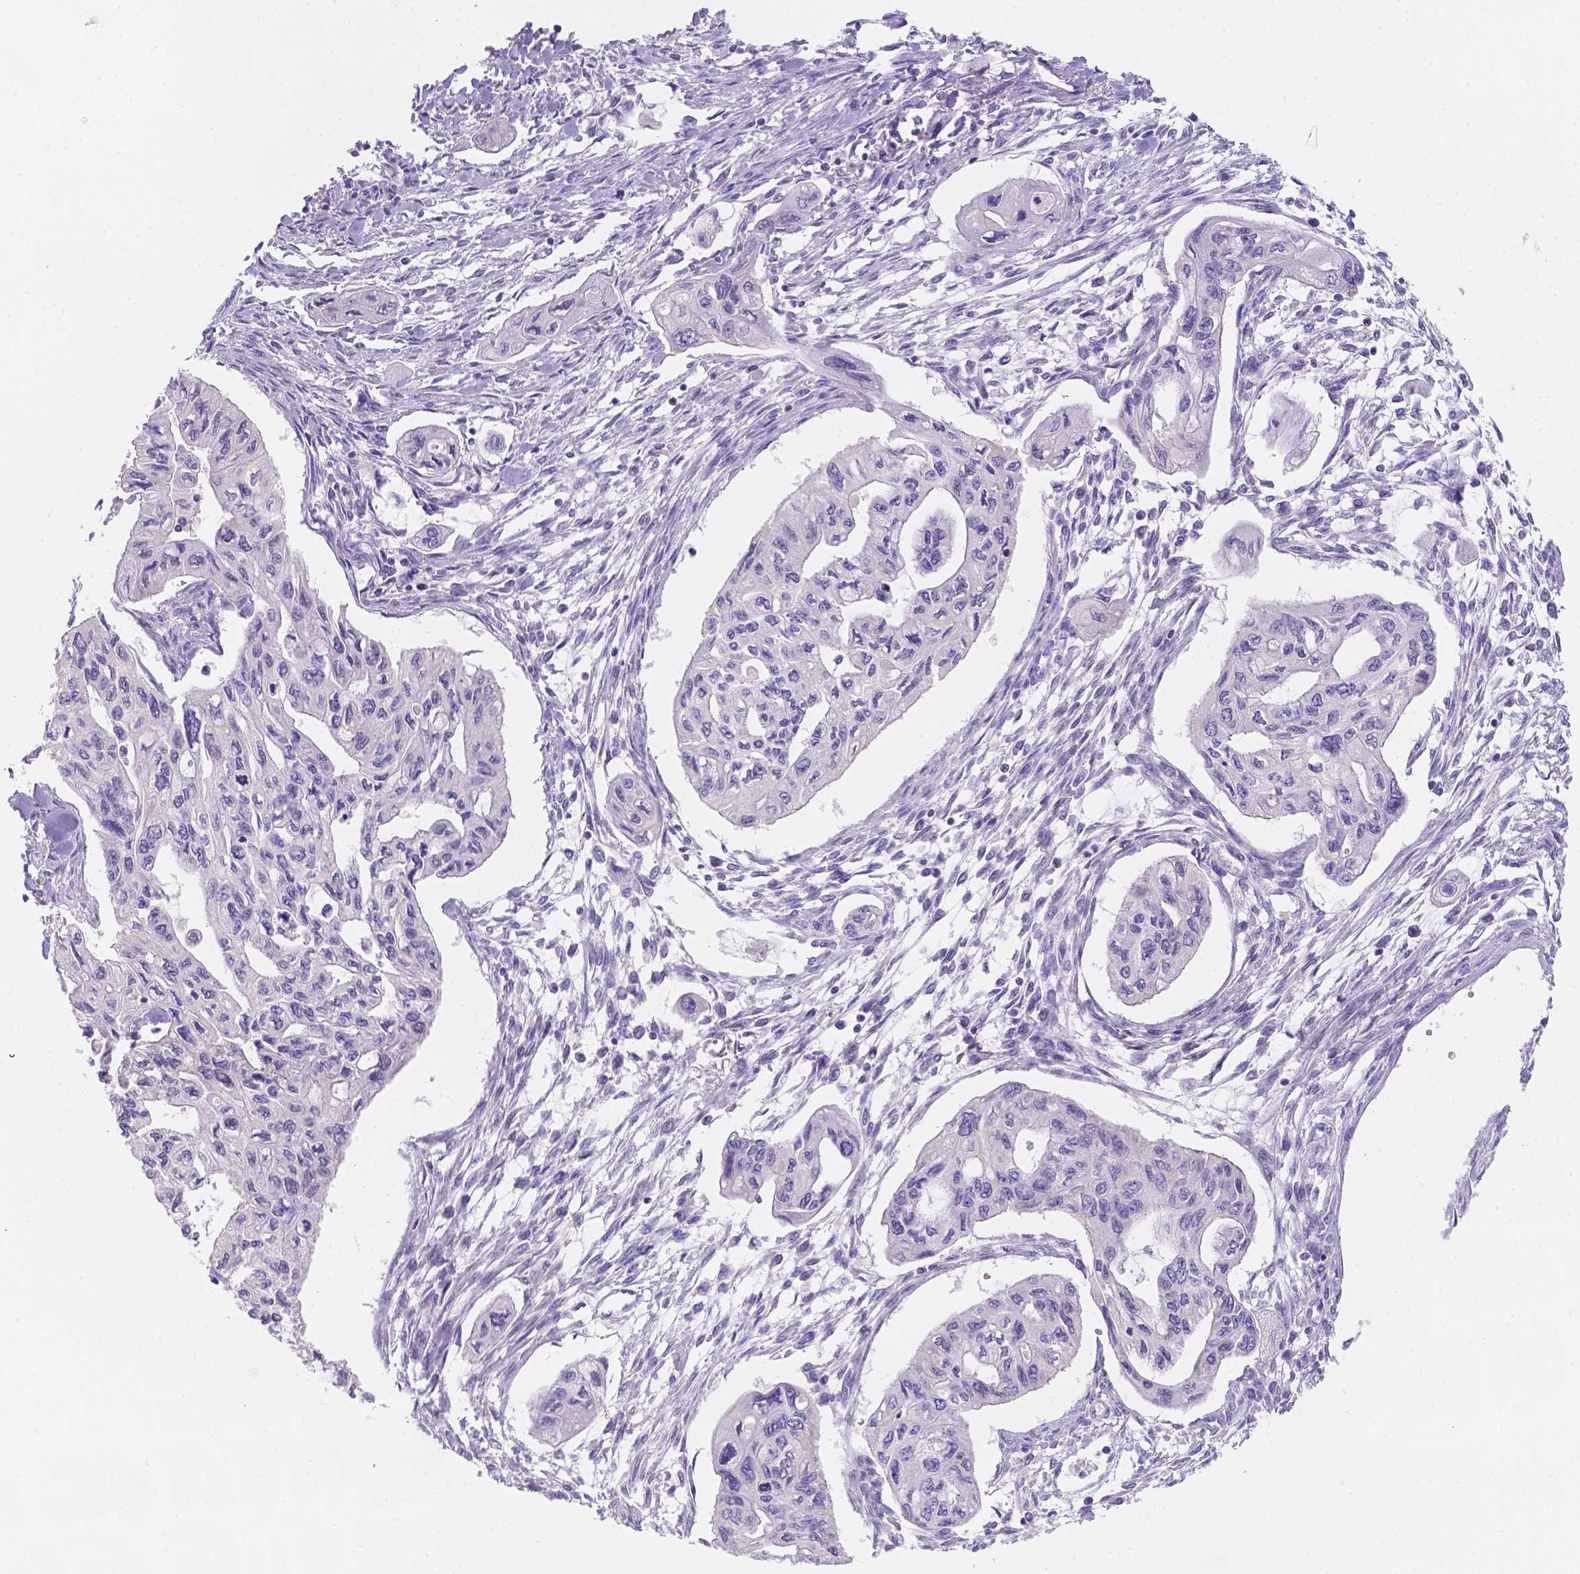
{"staining": {"intensity": "negative", "quantity": "none", "location": "none"}, "tissue": "pancreatic cancer", "cell_type": "Tumor cells", "image_type": "cancer", "snomed": [{"axis": "morphology", "description": "Adenocarcinoma, NOS"}, {"axis": "topography", "description": "Pancreas"}], "caption": "Immunohistochemistry of human pancreatic adenocarcinoma reveals no positivity in tumor cells.", "gene": "CD96", "patient": {"sex": "female", "age": 76}}